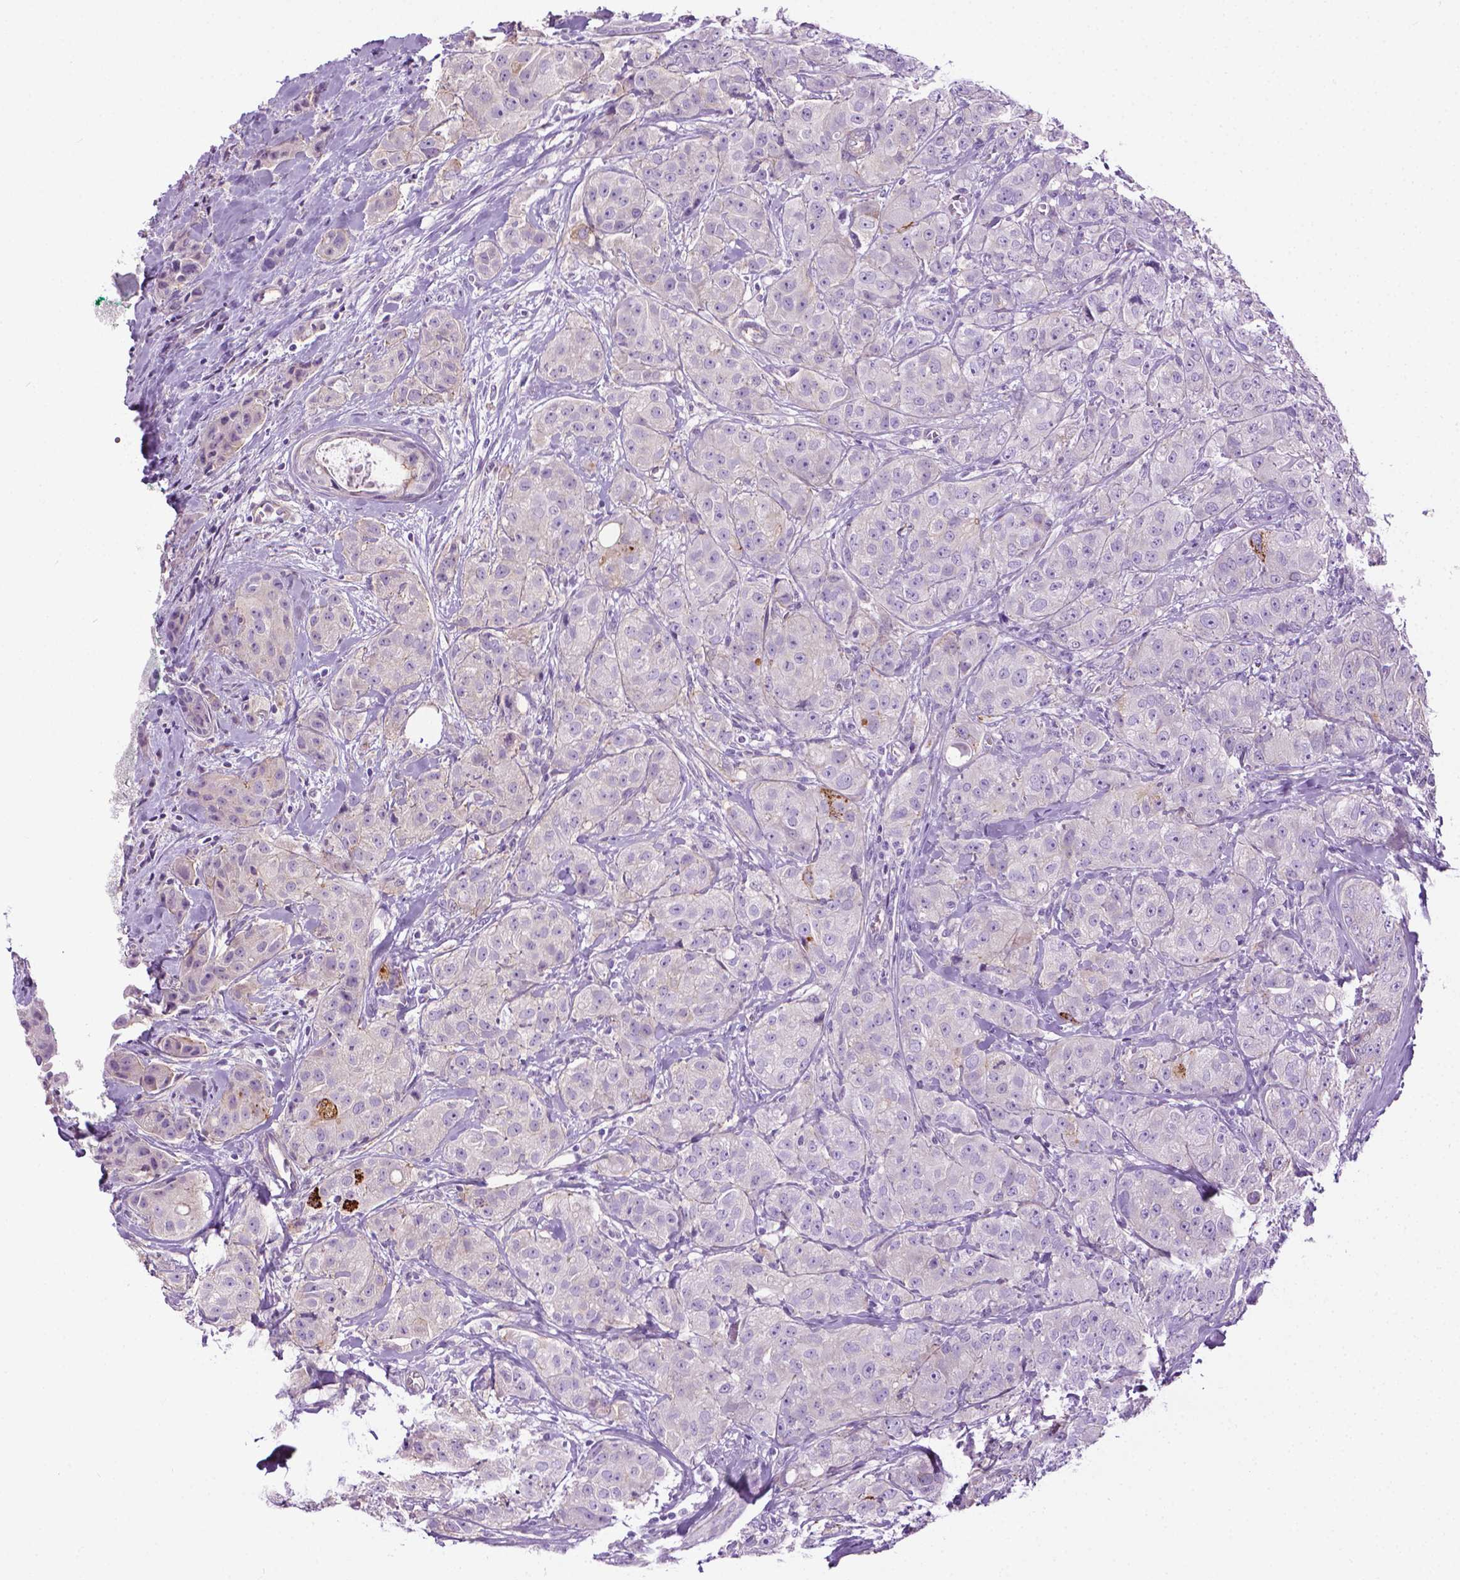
{"staining": {"intensity": "negative", "quantity": "none", "location": "none"}, "tissue": "breast cancer", "cell_type": "Tumor cells", "image_type": "cancer", "snomed": [{"axis": "morphology", "description": "Duct carcinoma"}, {"axis": "topography", "description": "Breast"}], "caption": "DAB immunohistochemical staining of infiltrating ductal carcinoma (breast) demonstrates no significant expression in tumor cells. (Brightfield microscopy of DAB (3,3'-diaminobenzidine) immunohistochemistry (IHC) at high magnification).", "gene": "SPECC1L", "patient": {"sex": "female", "age": 43}}